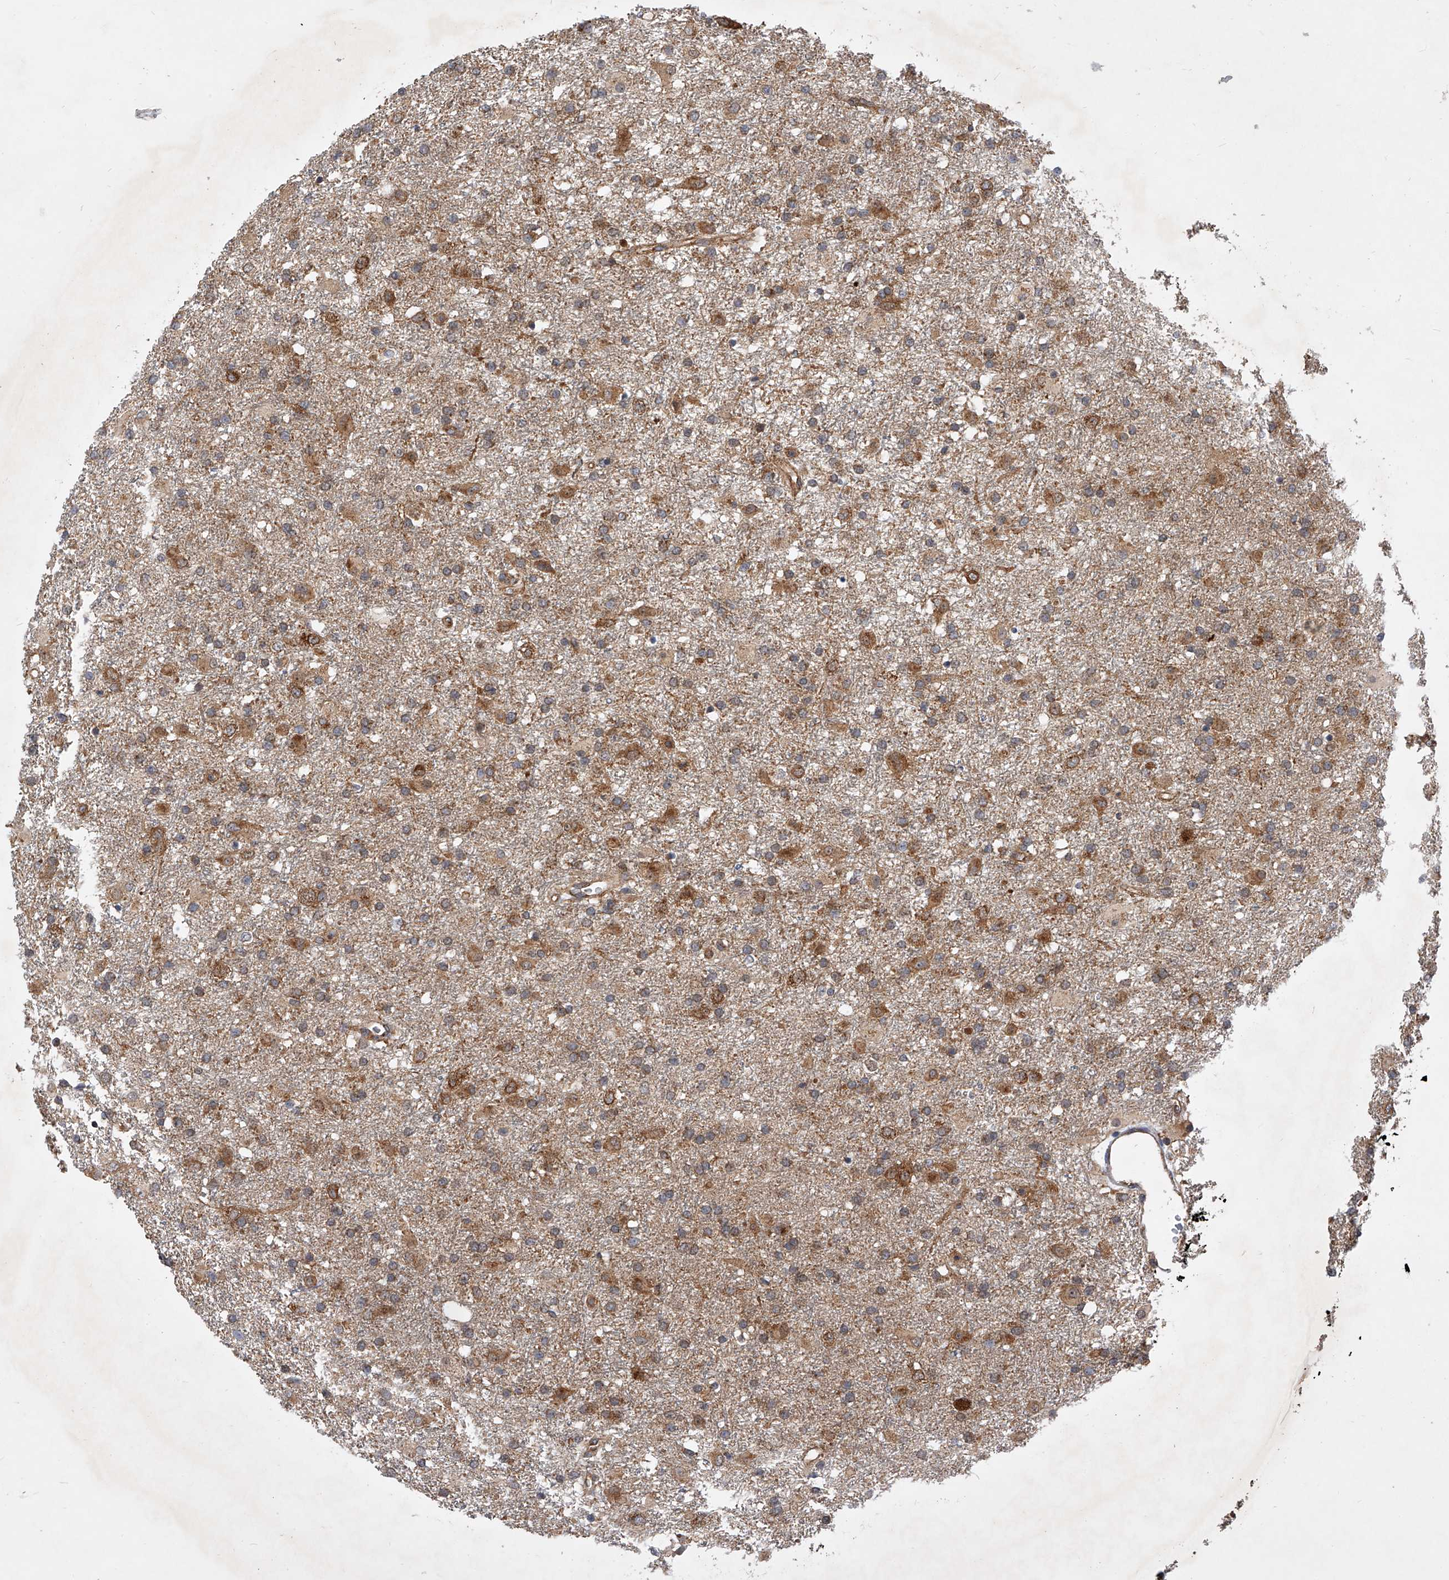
{"staining": {"intensity": "moderate", "quantity": ">75%", "location": "cytoplasmic/membranous"}, "tissue": "glioma", "cell_type": "Tumor cells", "image_type": "cancer", "snomed": [{"axis": "morphology", "description": "Glioma, malignant, Low grade"}, {"axis": "topography", "description": "Brain"}], "caption": "Tumor cells demonstrate moderate cytoplasmic/membranous positivity in about >75% of cells in malignant glioma (low-grade).", "gene": "CFAP410", "patient": {"sex": "male", "age": 65}}